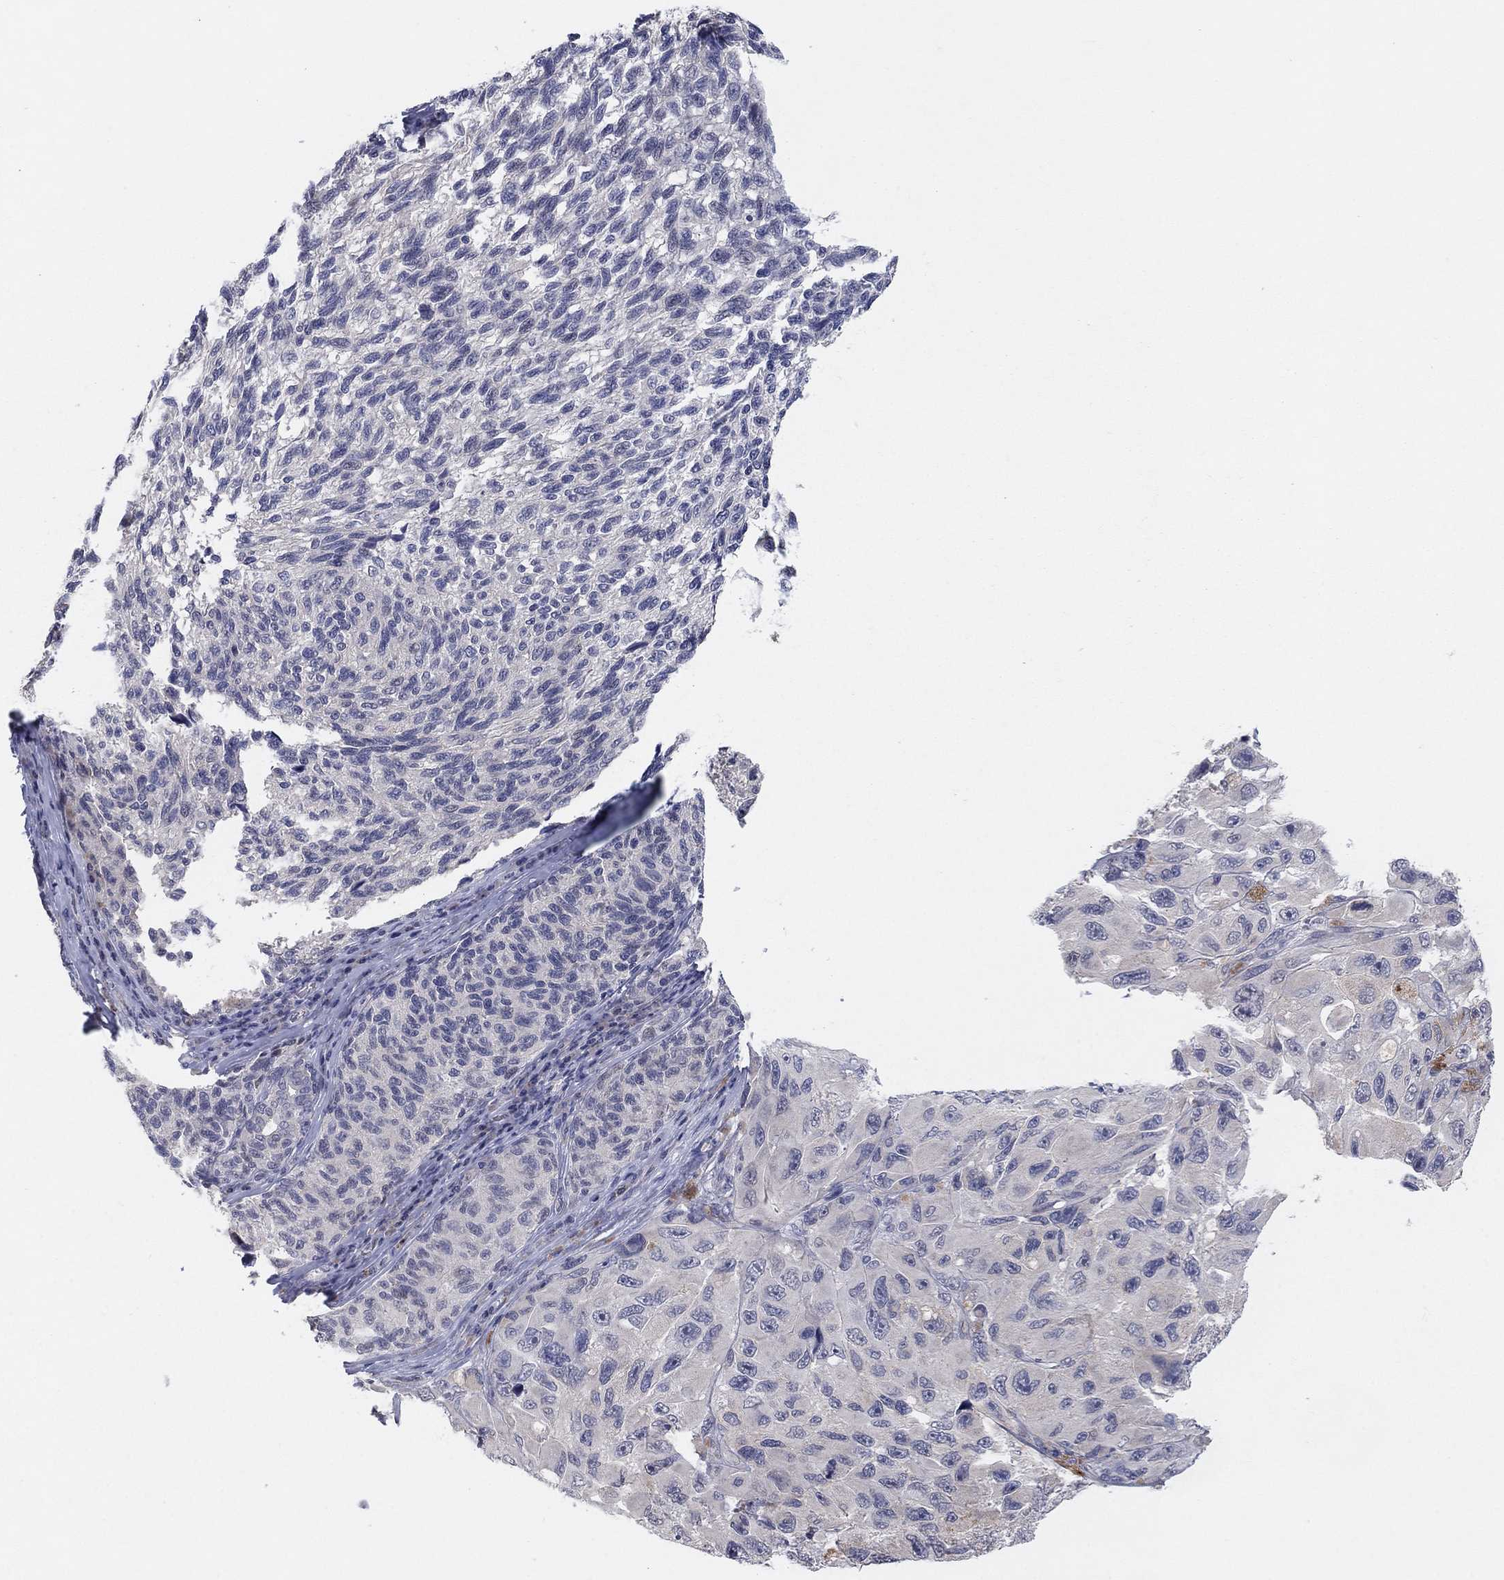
{"staining": {"intensity": "negative", "quantity": "none", "location": "none"}, "tissue": "melanoma", "cell_type": "Tumor cells", "image_type": "cancer", "snomed": [{"axis": "morphology", "description": "Malignant melanoma, NOS"}, {"axis": "topography", "description": "Skin"}], "caption": "This photomicrograph is of melanoma stained with IHC to label a protein in brown with the nuclei are counter-stained blue. There is no expression in tumor cells.", "gene": "AMN1", "patient": {"sex": "female", "age": 73}}